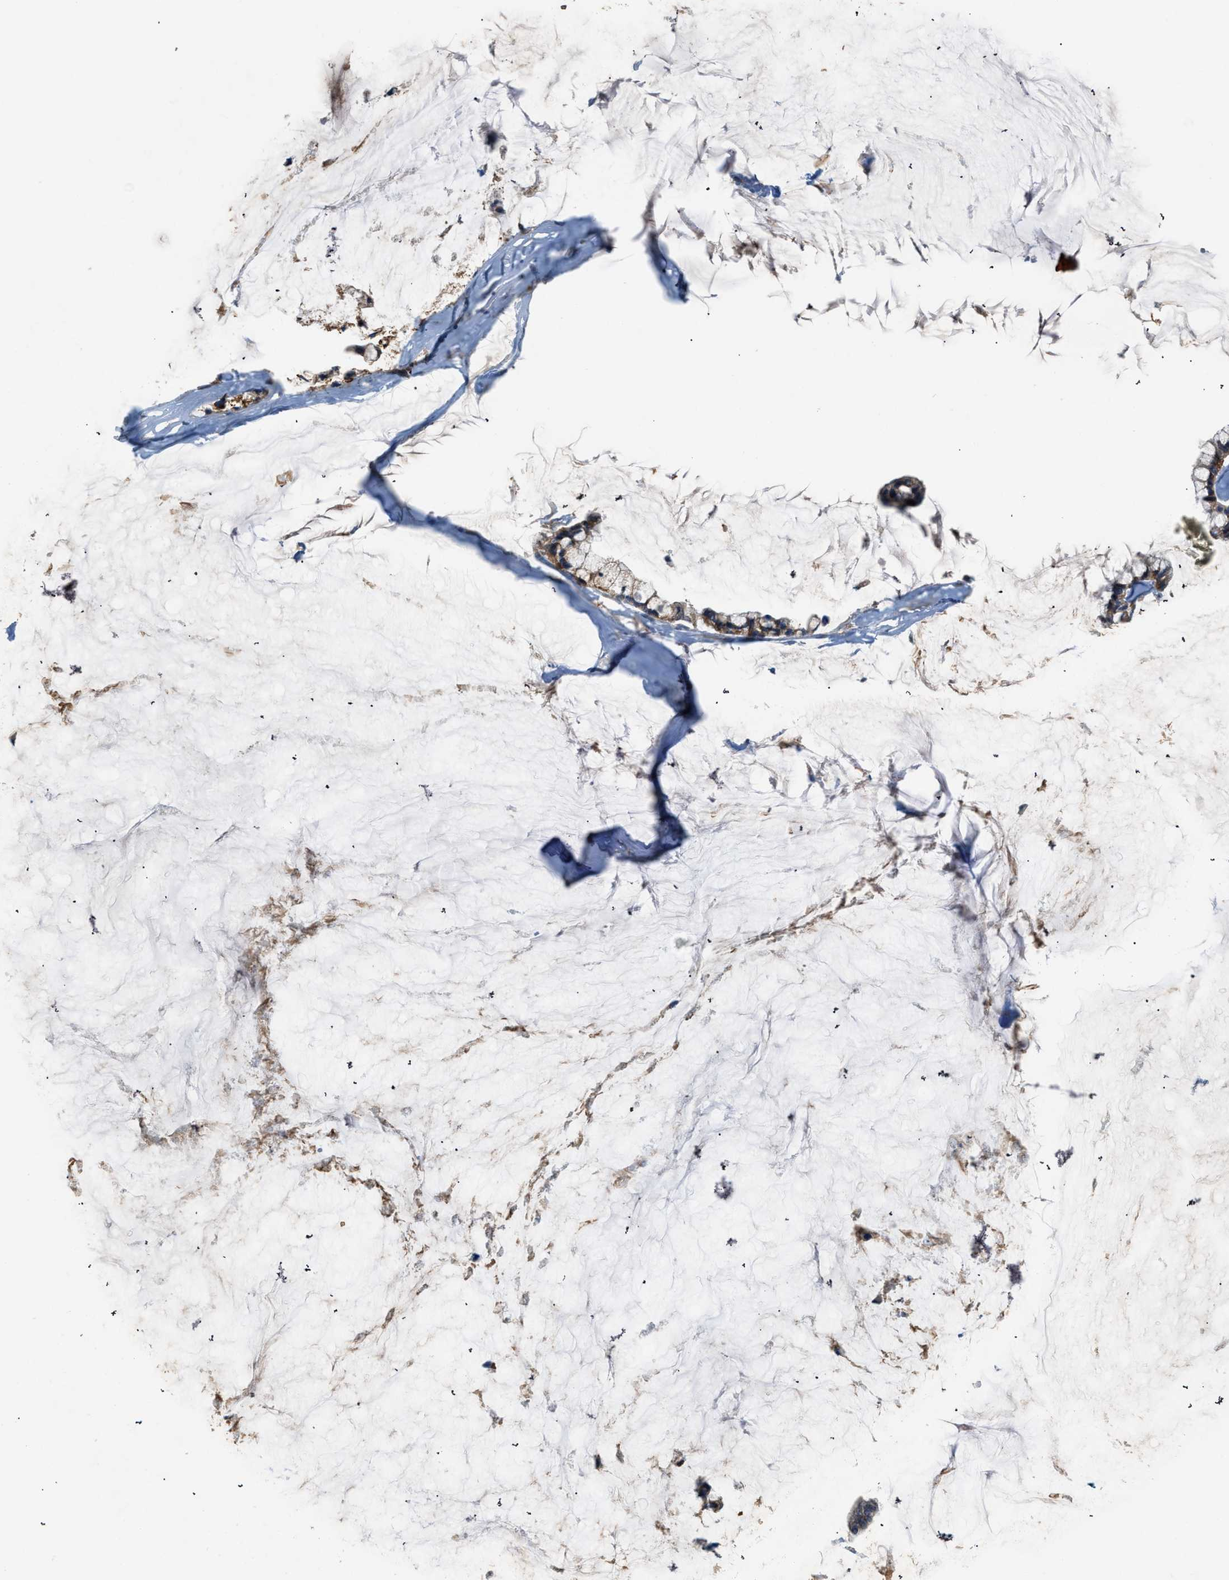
{"staining": {"intensity": "weak", "quantity": ">75%", "location": "cytoplasmic/membranous"}, "tissue": "ovarian cancer", "cell_type": "Tumor cells", "image_type": "cancer", "snomed": [{"axis": "morphology", "description": "Cystadenocarcinoma, mucinous, NOS"}, {"axis": "topography", "description": "Ovary"}], "caption": "Immunohistochemical staining of human ovarian mucinous cystadenocarcinoma displays low levels of weak cytoplasmic/membranous protein staining in about >75% of tumor cells.", "gene": "TMEM68", "patient": {"sex": "female", "age": 39}}